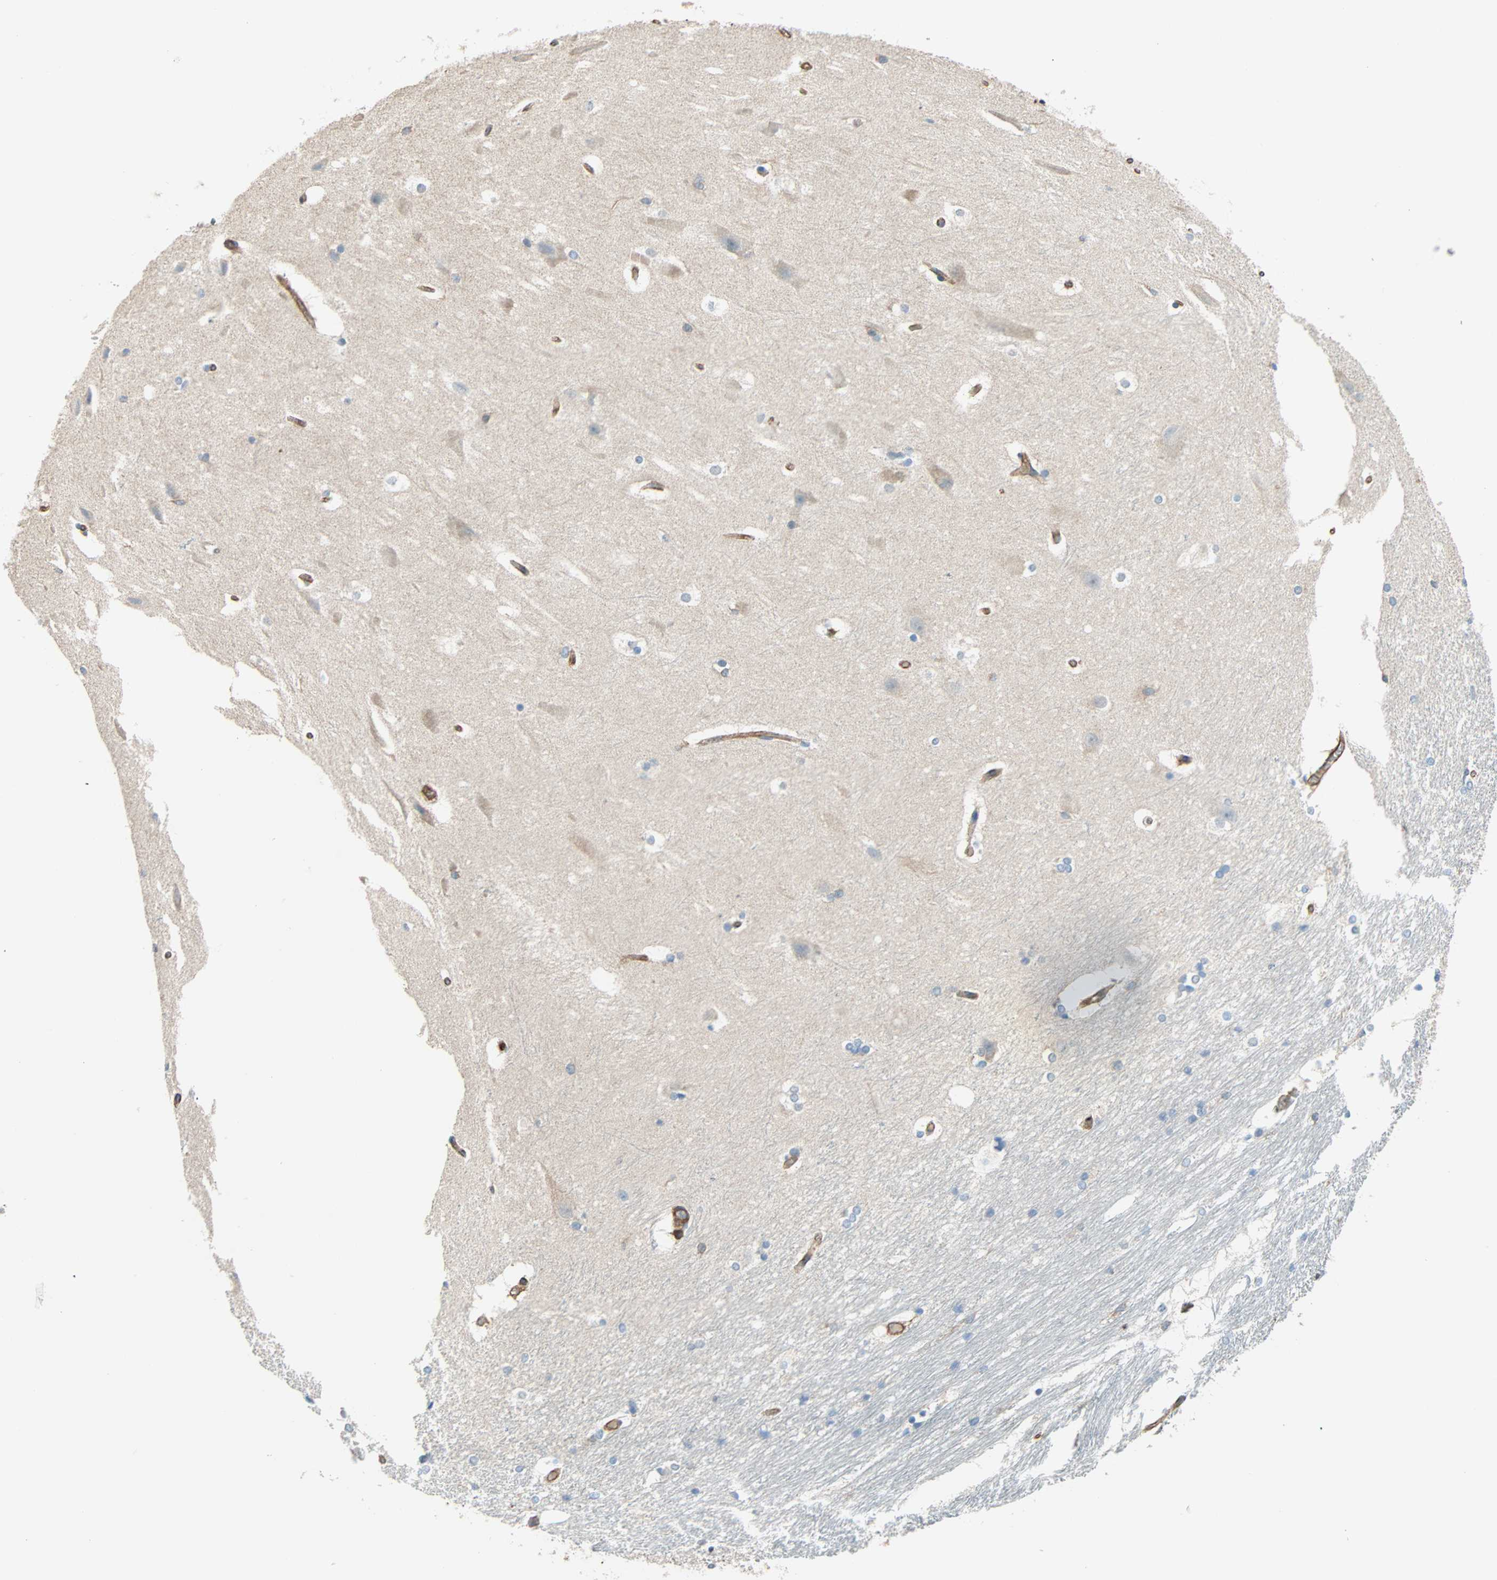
{"staining": {"intensity": "negative", "quantity": "none", "location": "none"}, "tissue": "hippocampus", "cell_type": "Glial cells", "image_type": "normal", "snomed": [{"axis": "morphology", "description": "Normal tissue, NOS"}, {"axis": "topography", "description": "Hippocampus"}], "caption": "Histopathology image shows no protein expression in glial cells of benign hippocampus.", "gene": "GALNT10", "patient": {"sex": "female", "age": 19}}